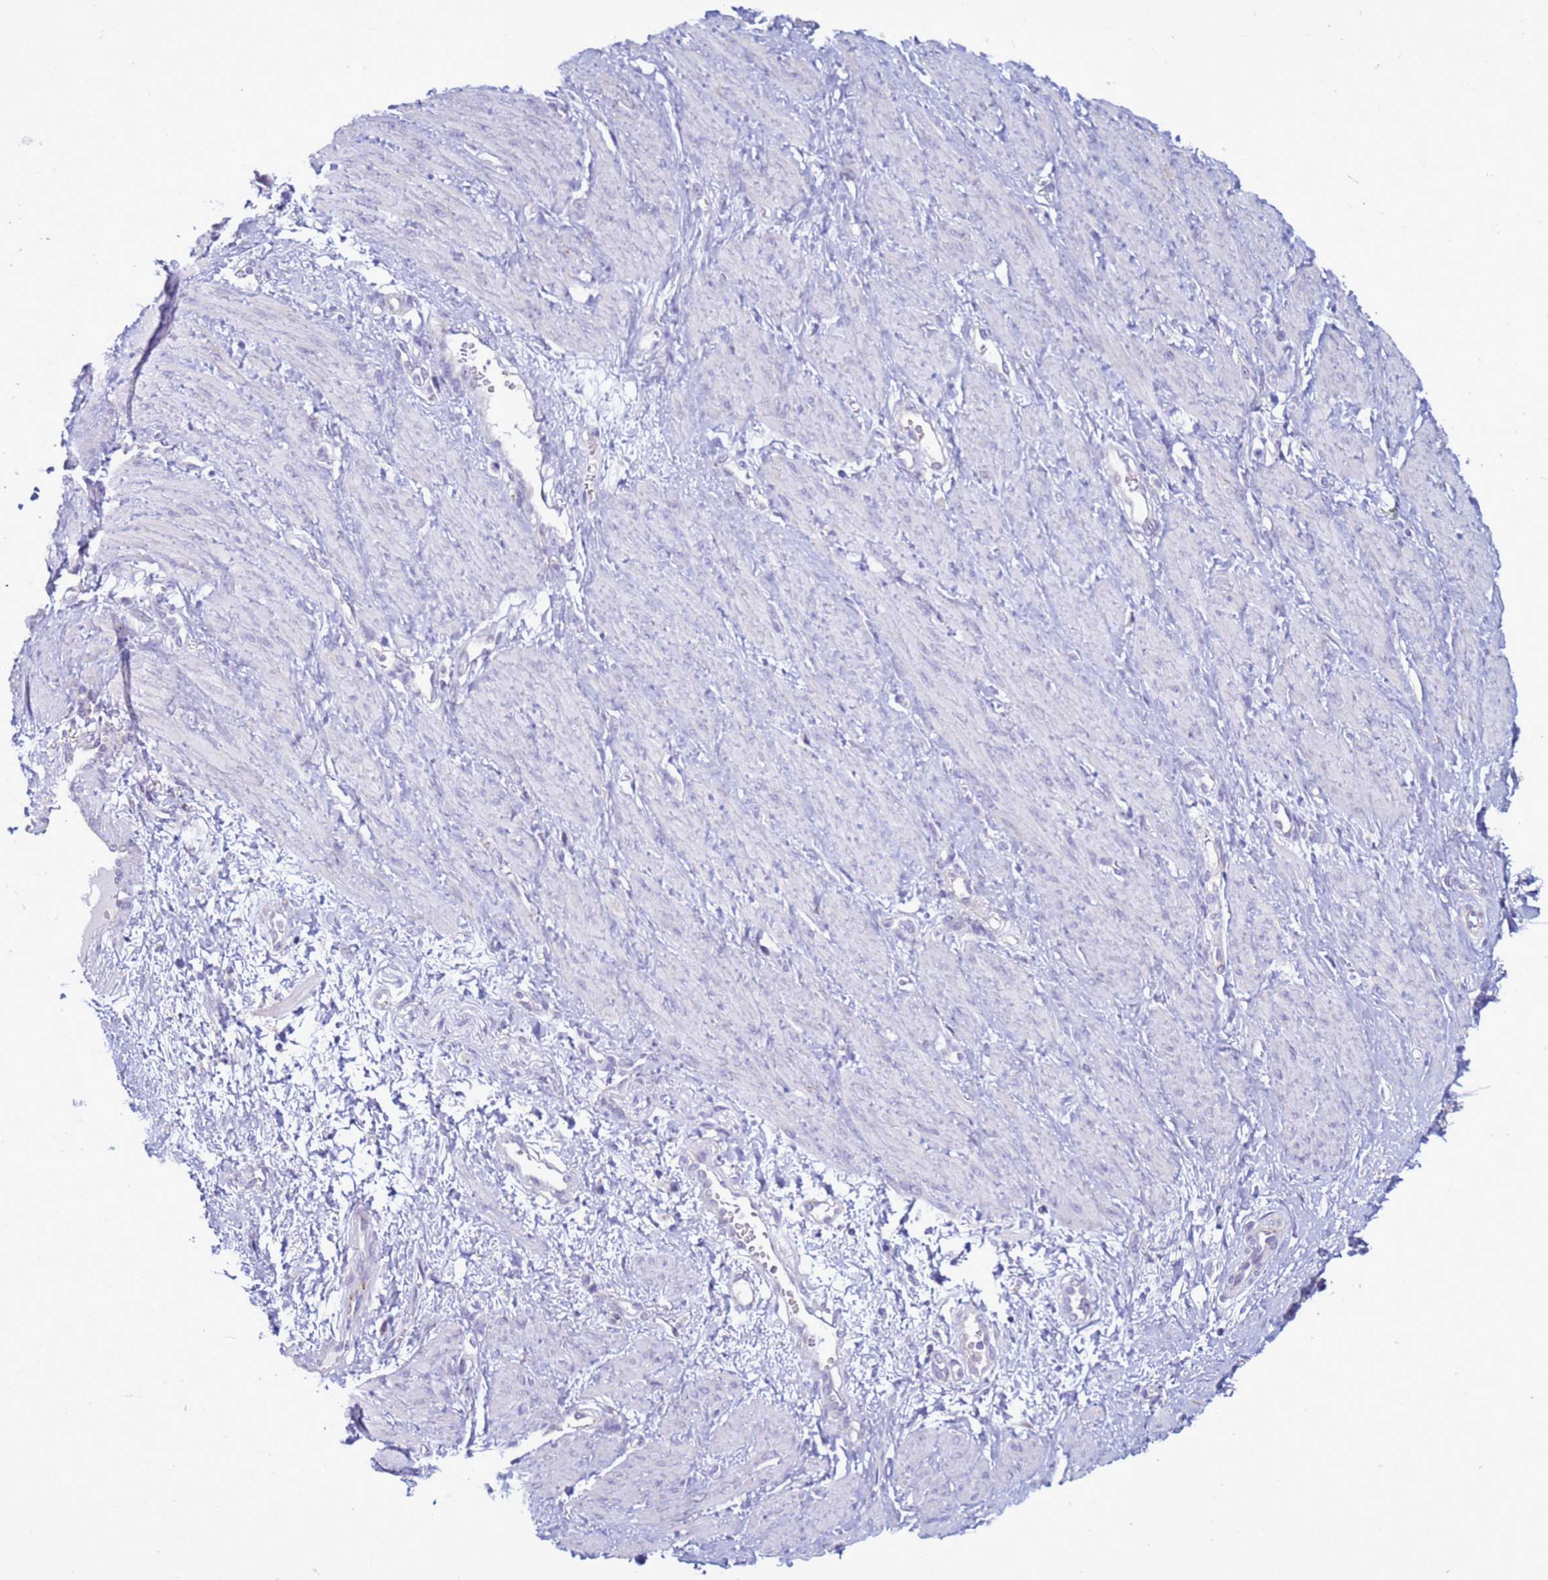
{"staining": {"intensity": "negative", "quantity": "none", "location": "none"}, "tissue": "smooth muscle", "cell_type": "Smooth muscle cells", "image_type": "normal", "snomed": [{"axis": "morphology", "description": "Normal tissue, NOS"}, {"axis": "topography", "description": "Smooth muscle"}, {"axis": "topography", "description": "Uterus"}], "caption": "High magnification brightfield microscopy of normal smooth muscle stained with DAB (brown) and counterstained with hematoxylin (blue): smooth muscle cells show no significant staining.", "gene": "ABHD17B", "patient": {"sex": "female", "age": 39}}